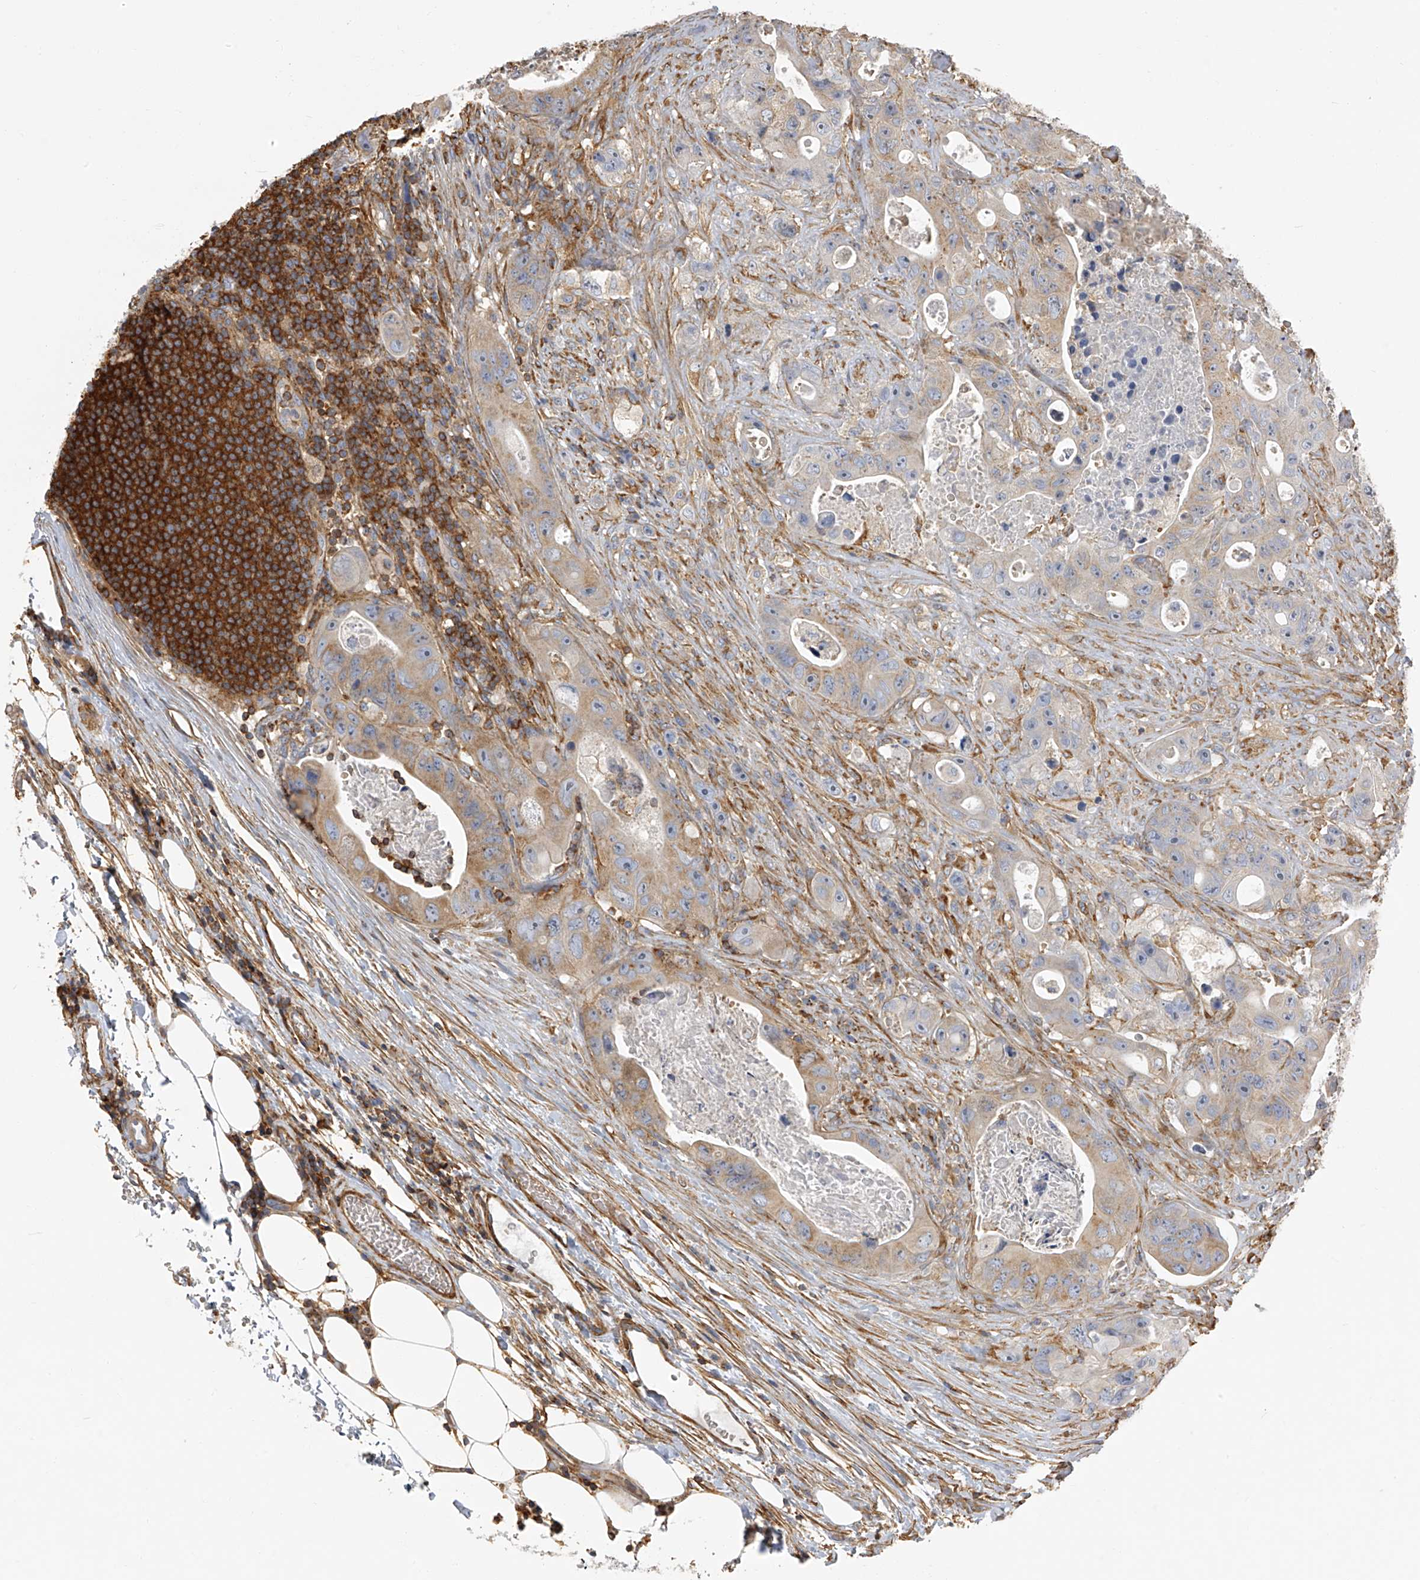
{"staining": {"intensity": "weak", "quantity": "25%-75%", "location": "cytoplasmic/membranous"}, "tissue": "colorectal cancer", "cell_type": "Tumor cells", "image_type": "cancer", "snomed": [{"axis": "morphology", "description": "Adenocarcinoma, NOS"}, {"axis": "topography", "description": "Colon"}], "caption": "Approximately 25%-75% of tumor cells in colorectal cancer (adenocarcinoma) exhibit weak cytoplasmic/membranous protein positivity as visualized by brown immunohistochemical staining.", "gene": "SEPTIN7", "patient": {"sex": "female", "age": 46}}